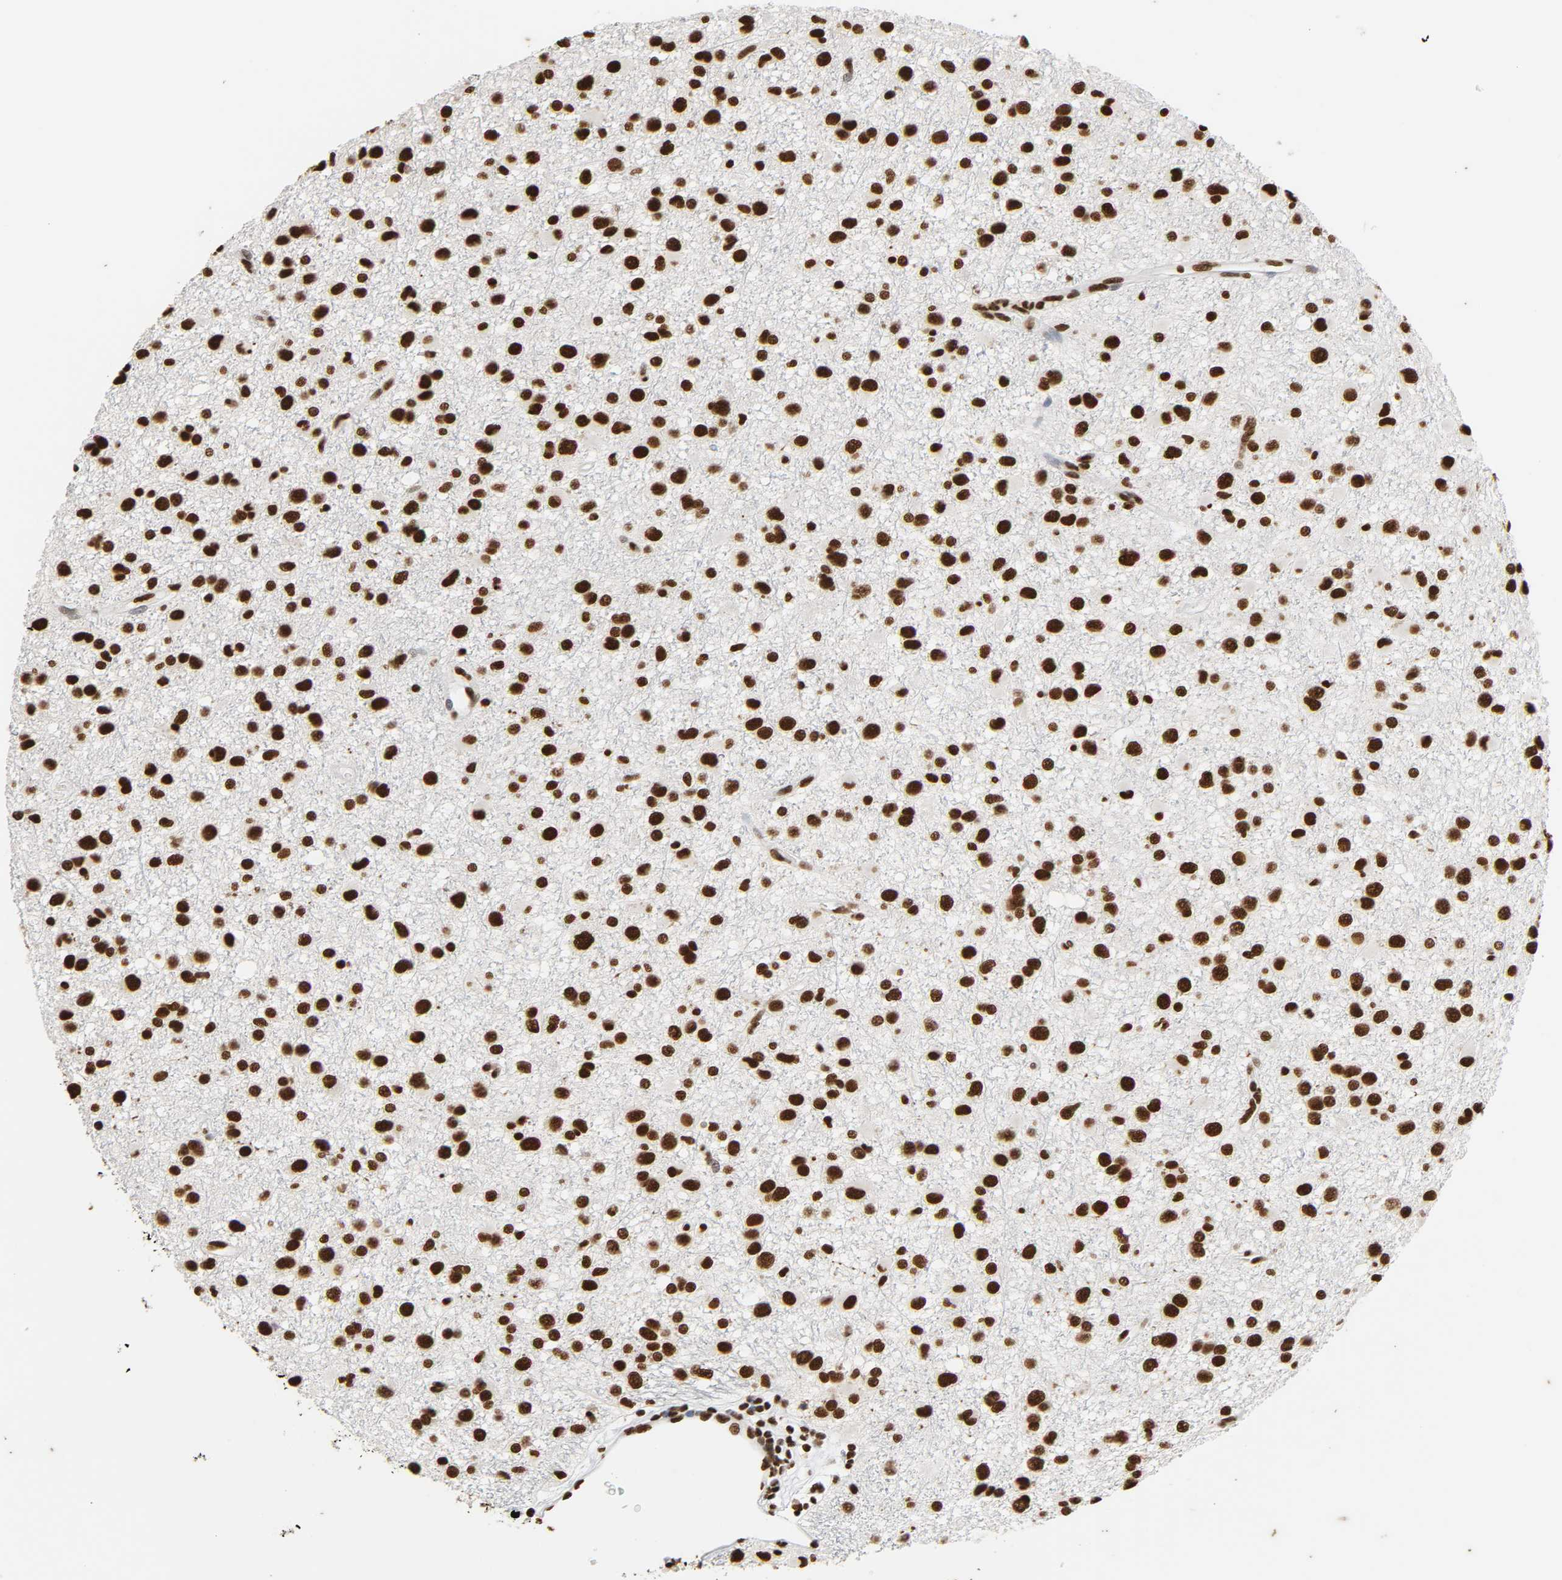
{"staining": {"intensity": "strong", "quantity": ">75%", "location": "nuclear"}, "tissue": "glioma", "cell_type": "Tumor cells", "image_type": "cancer", "snomed": [{"axis": "morphology", "description": "Glioma, malignant, Low grade"}, {"axis": "topography", "description": "Brain"}], "caption": "An image of malignant glioma (low-grade) stained for a protein shows strong nuclear brown staining in tumor cells.", "gene": "HNRNPC", "patient": {"sex": "male", "age": 42}}